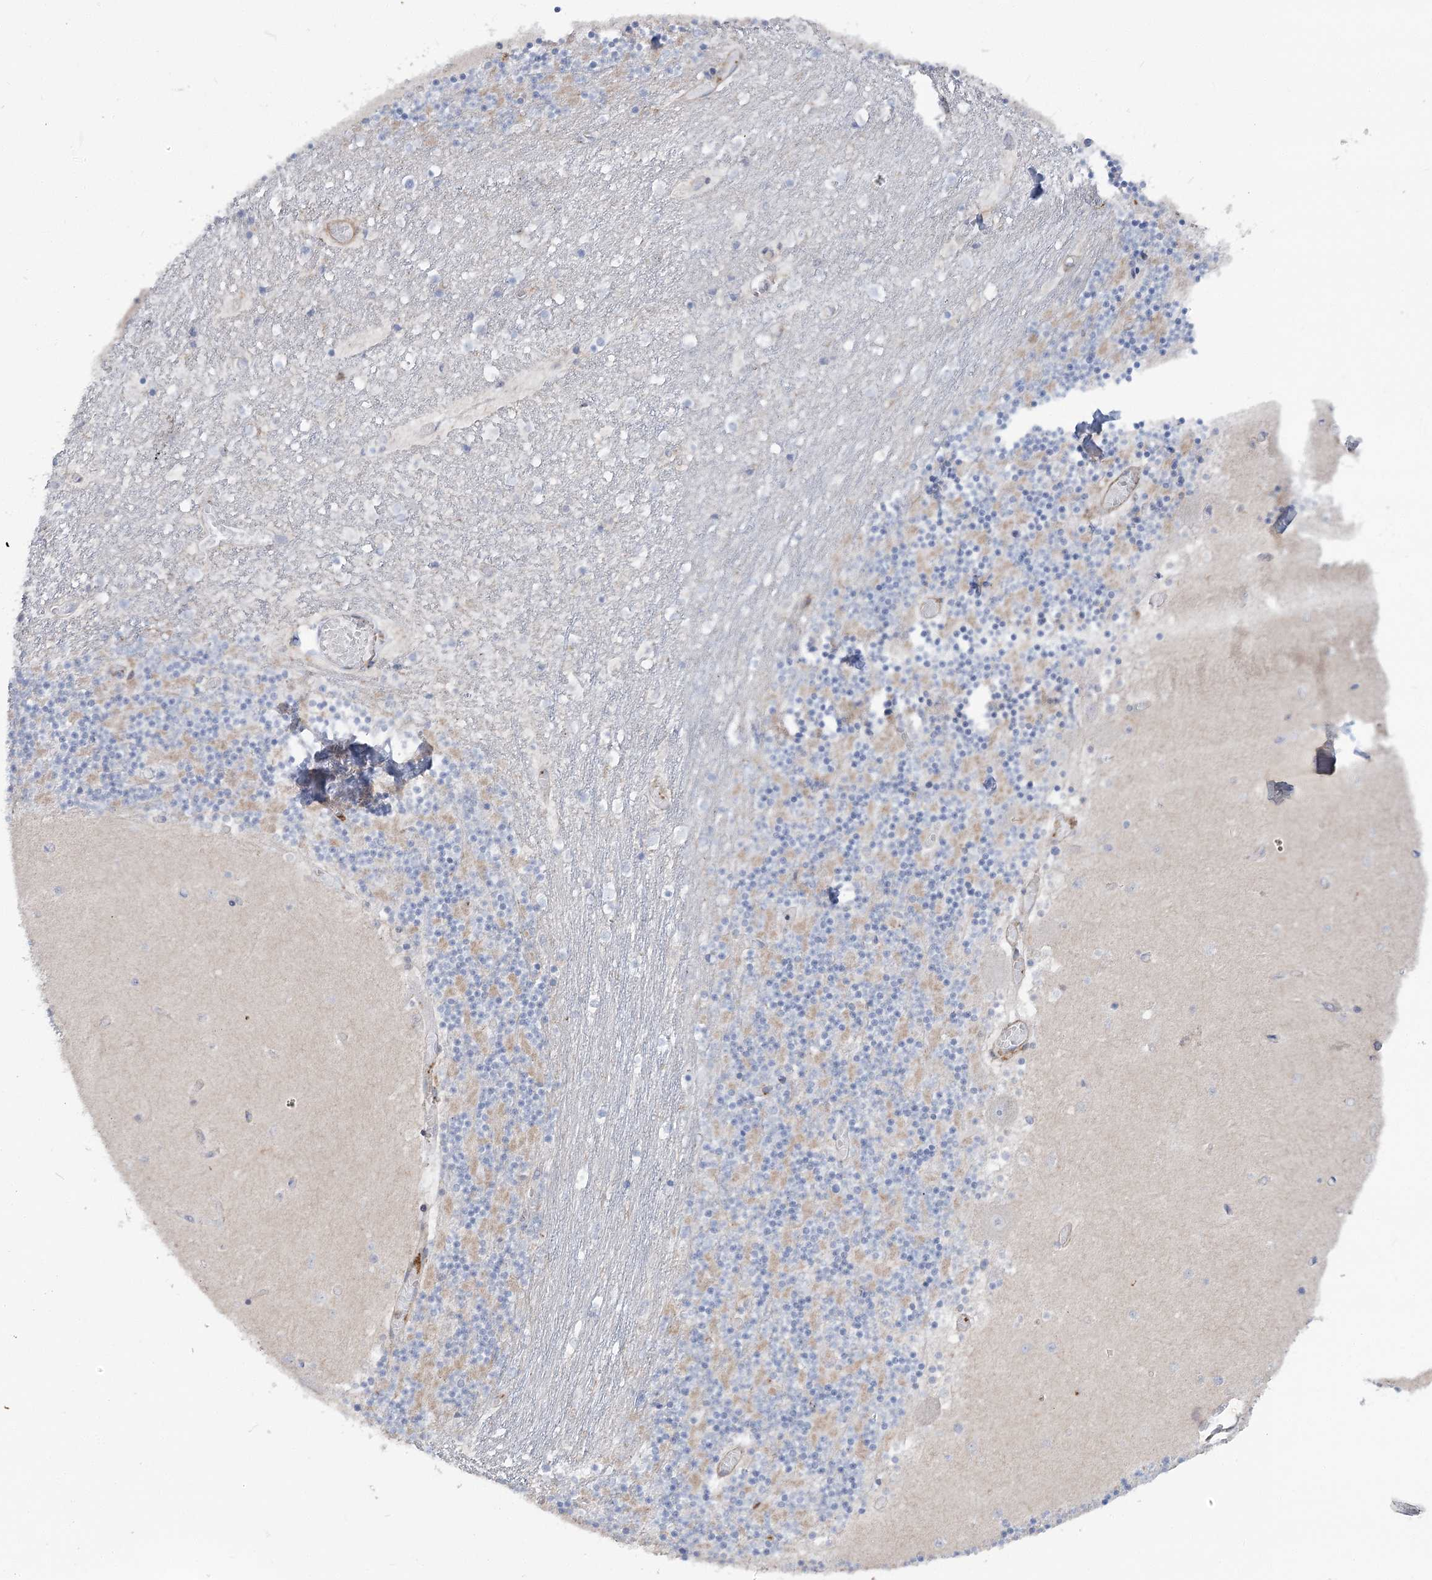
{"staining": {"intensity": "negative", "quantity": "none", "location": "none"}, "tissue": "cerebellum", "cell_type": "Cells in granular layer", "image_type": "normal", "snomed": [{"axis": "morphology", "description": "Normal tissue, NOS"}, {"axis": "topography", "description": "Cerebellum"}], "caption": "The micrograph shows no significant positivity in cells in granular layer of cerebellum.", "gene": "LARP1B", "patient": {"sex": "female", "age": 28}}